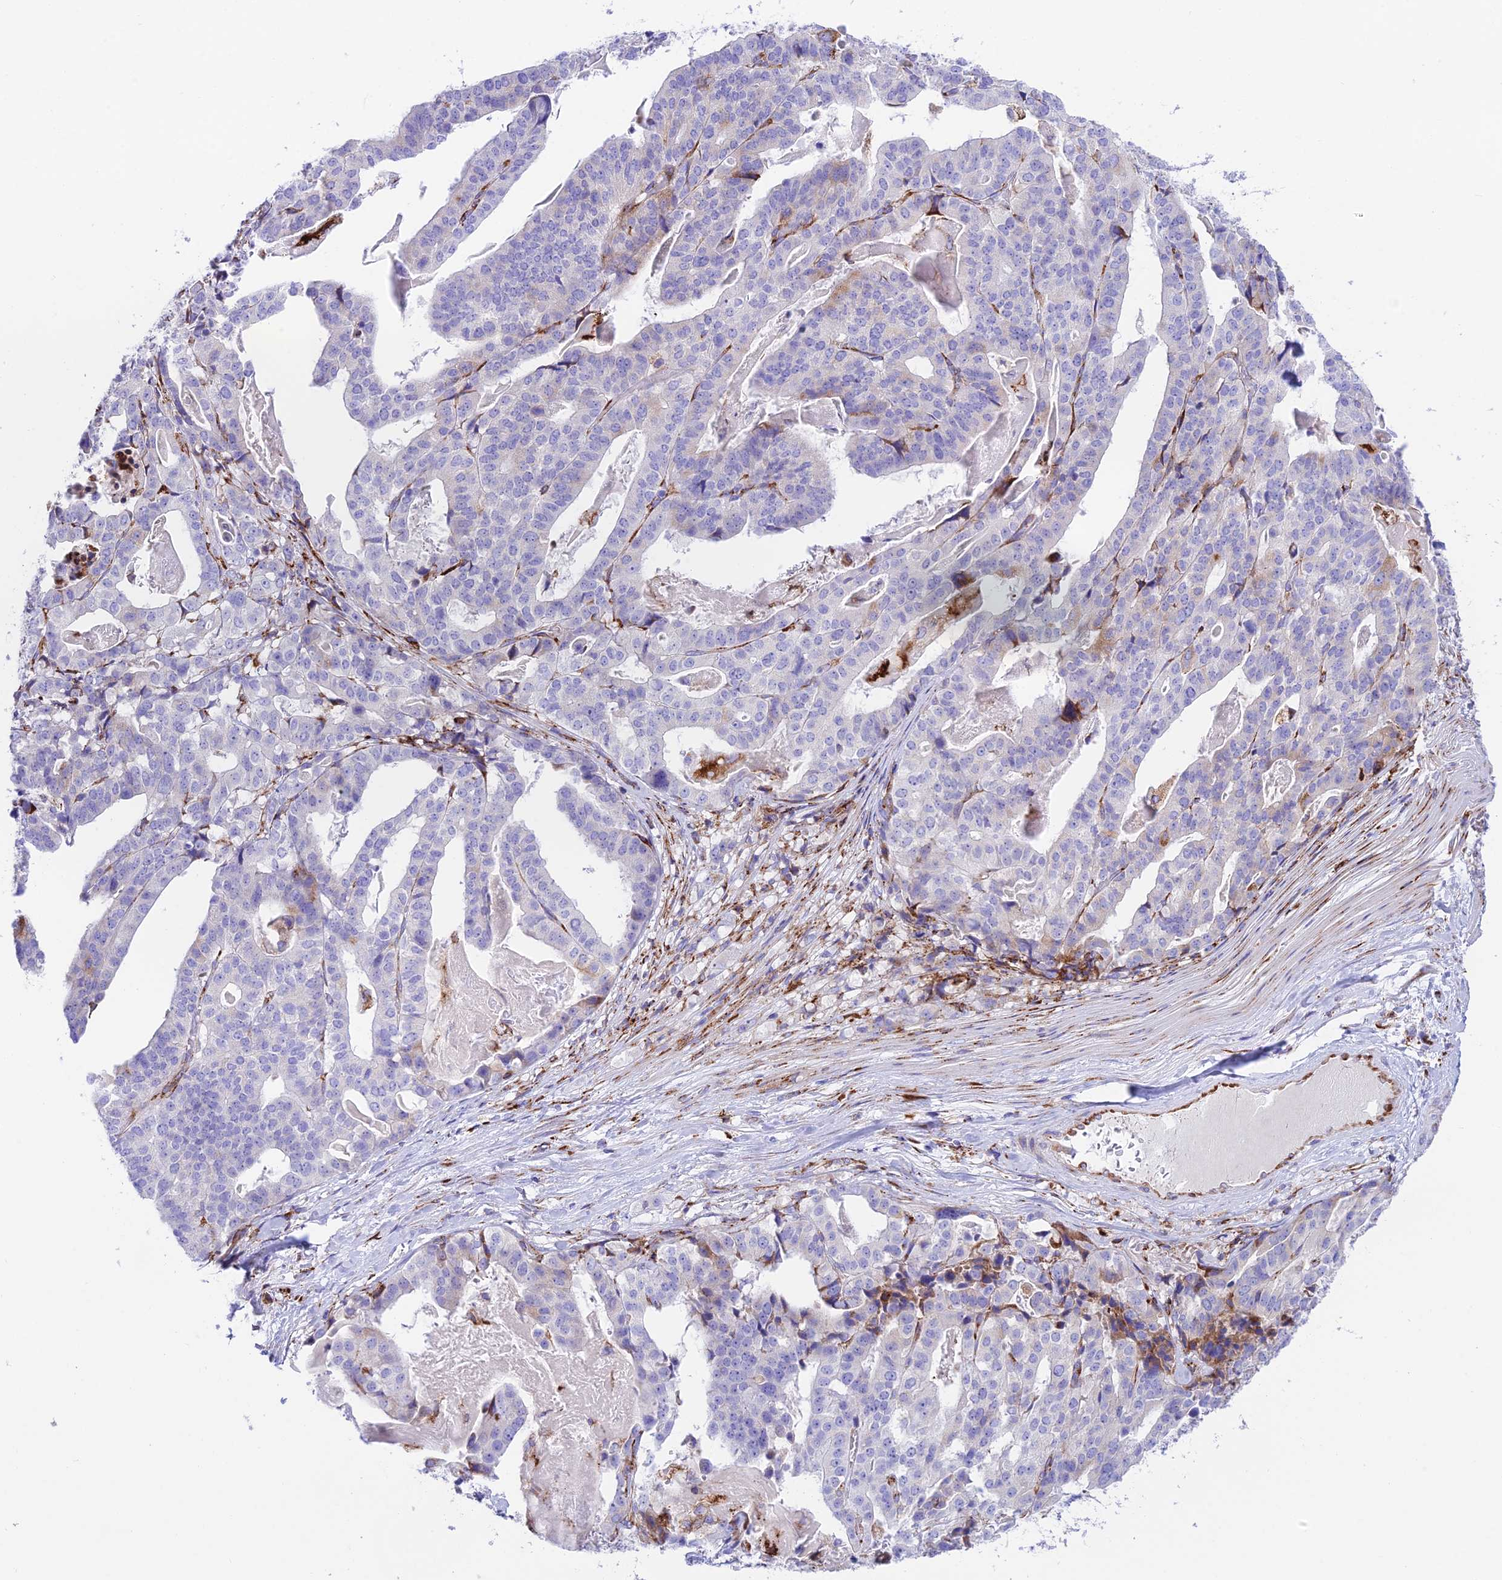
{"staining": {"intensity": "negative", "quantity": "none", "location": "none"}, "tissue": "stomach cancer", "cell_type": "Tumor cells", "image_type": "cancer", "snomed": [{"axis": "morphology", "description": "Adenocarcinoma, NOS"}, {"axis": "topography", "description": "Stomach"}], "caption": "The micrograph reveals no significant staining in tumor cells of stomach cancer (adenocarcinoma).", "gene": "TUBGCP6", "patient": {"sex": "male", "age": 48}}